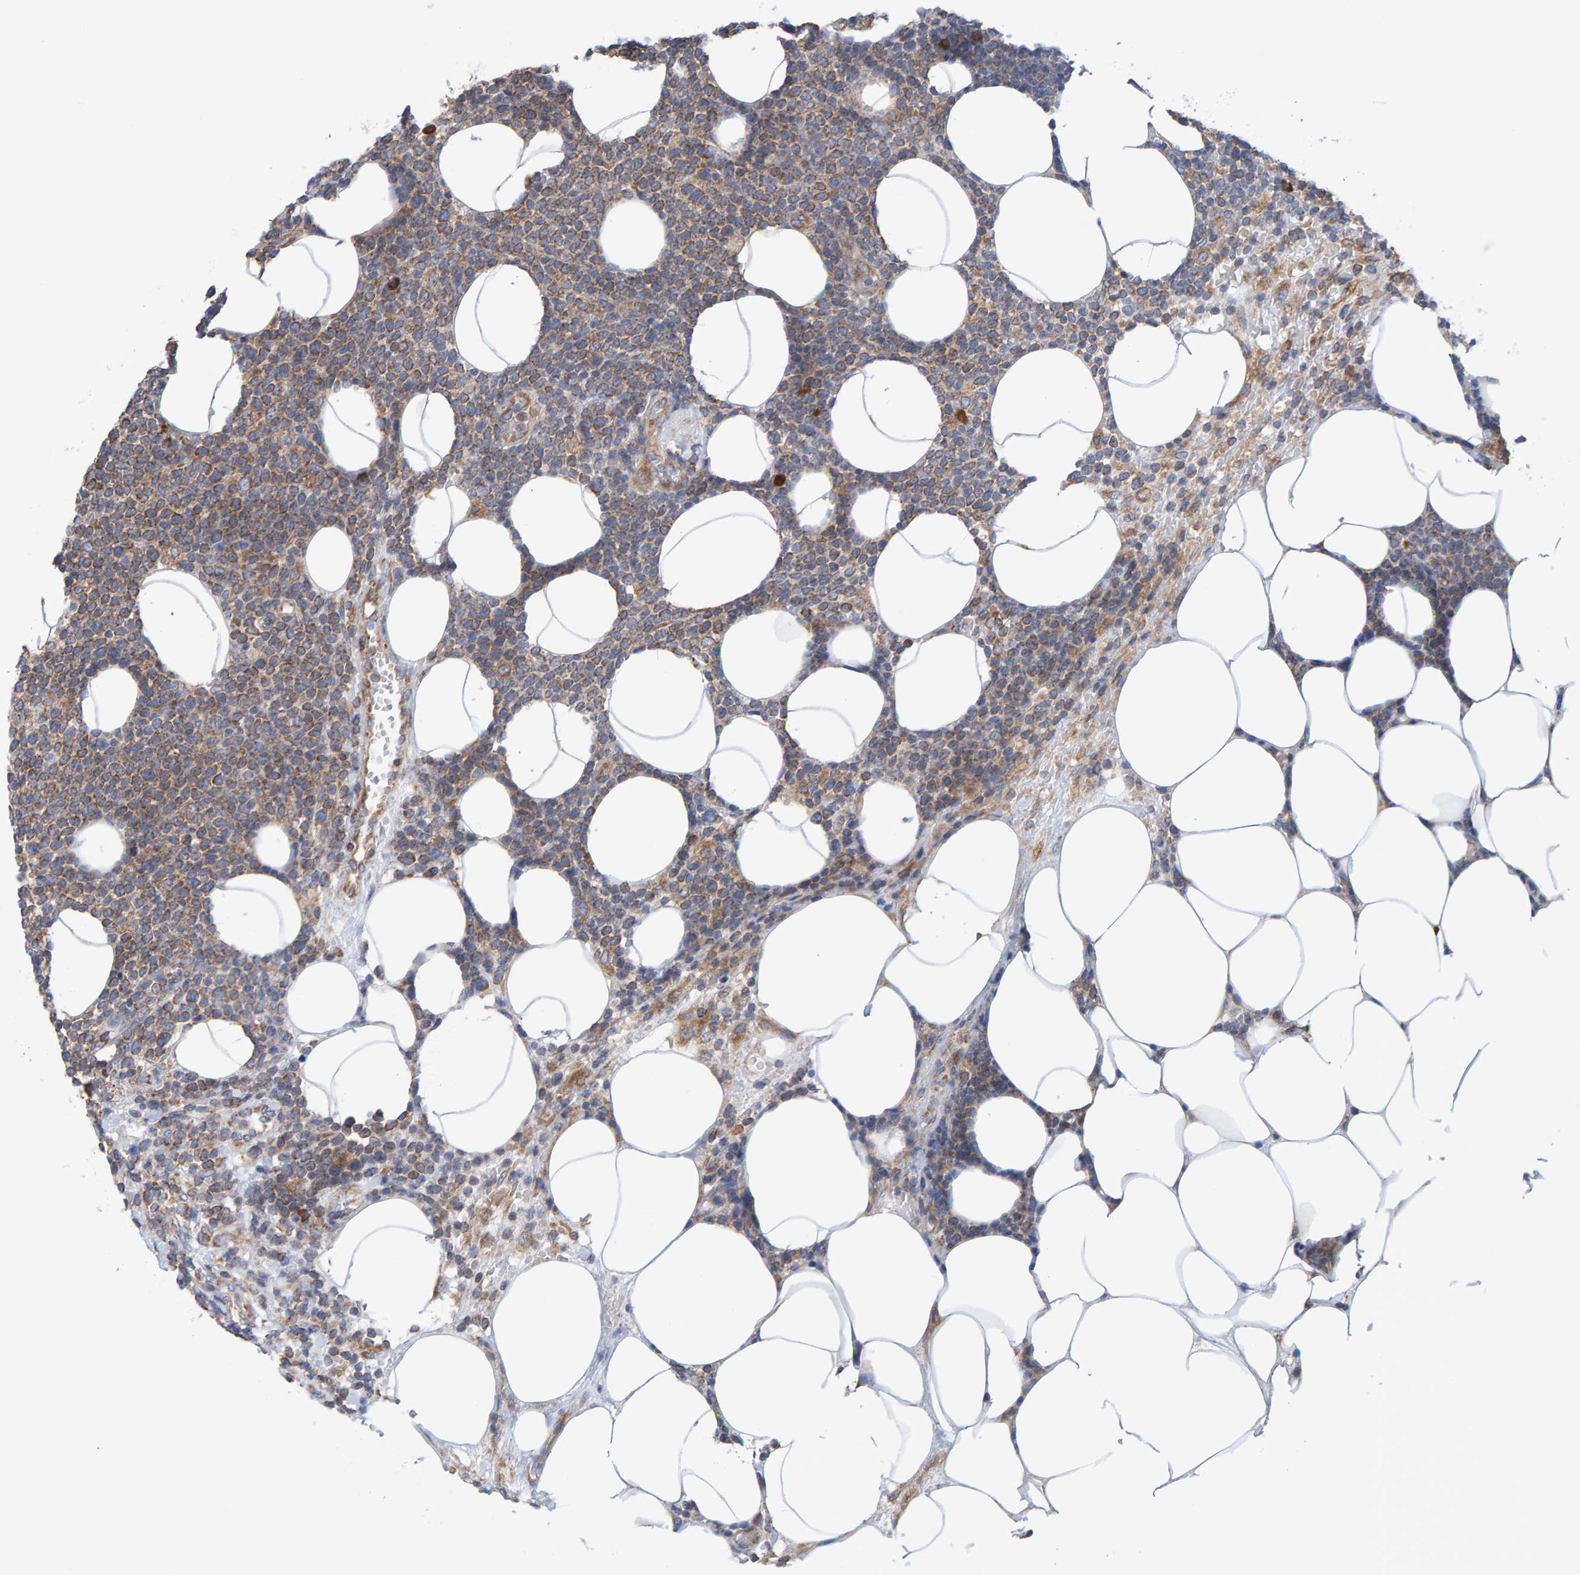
{"staining": {"intensity": "moderate", "quantity": ">75%", "location": "cytoplasmic/membranous"}, "tissue": "lymphoma", "cell_type": "Tumor cells", "image_type": "cancer", "snomed": [{"axis": "morphology", "description": "Malignant lymphoma, non-Hodgkin's type, High grade"}, {"axis": "topography", "description": "Lymph node"}], "caption": "High-power microscopy captured an IHC histopathology image of high-grade malignant lymphoma, non-Hodgkin's type, revealing moderate cytoplasmic/membranous expression in approximately >75% of tumor cells.", "gene": "CDK5RAP3", "patient": {"sex": "male", "age": 61}}